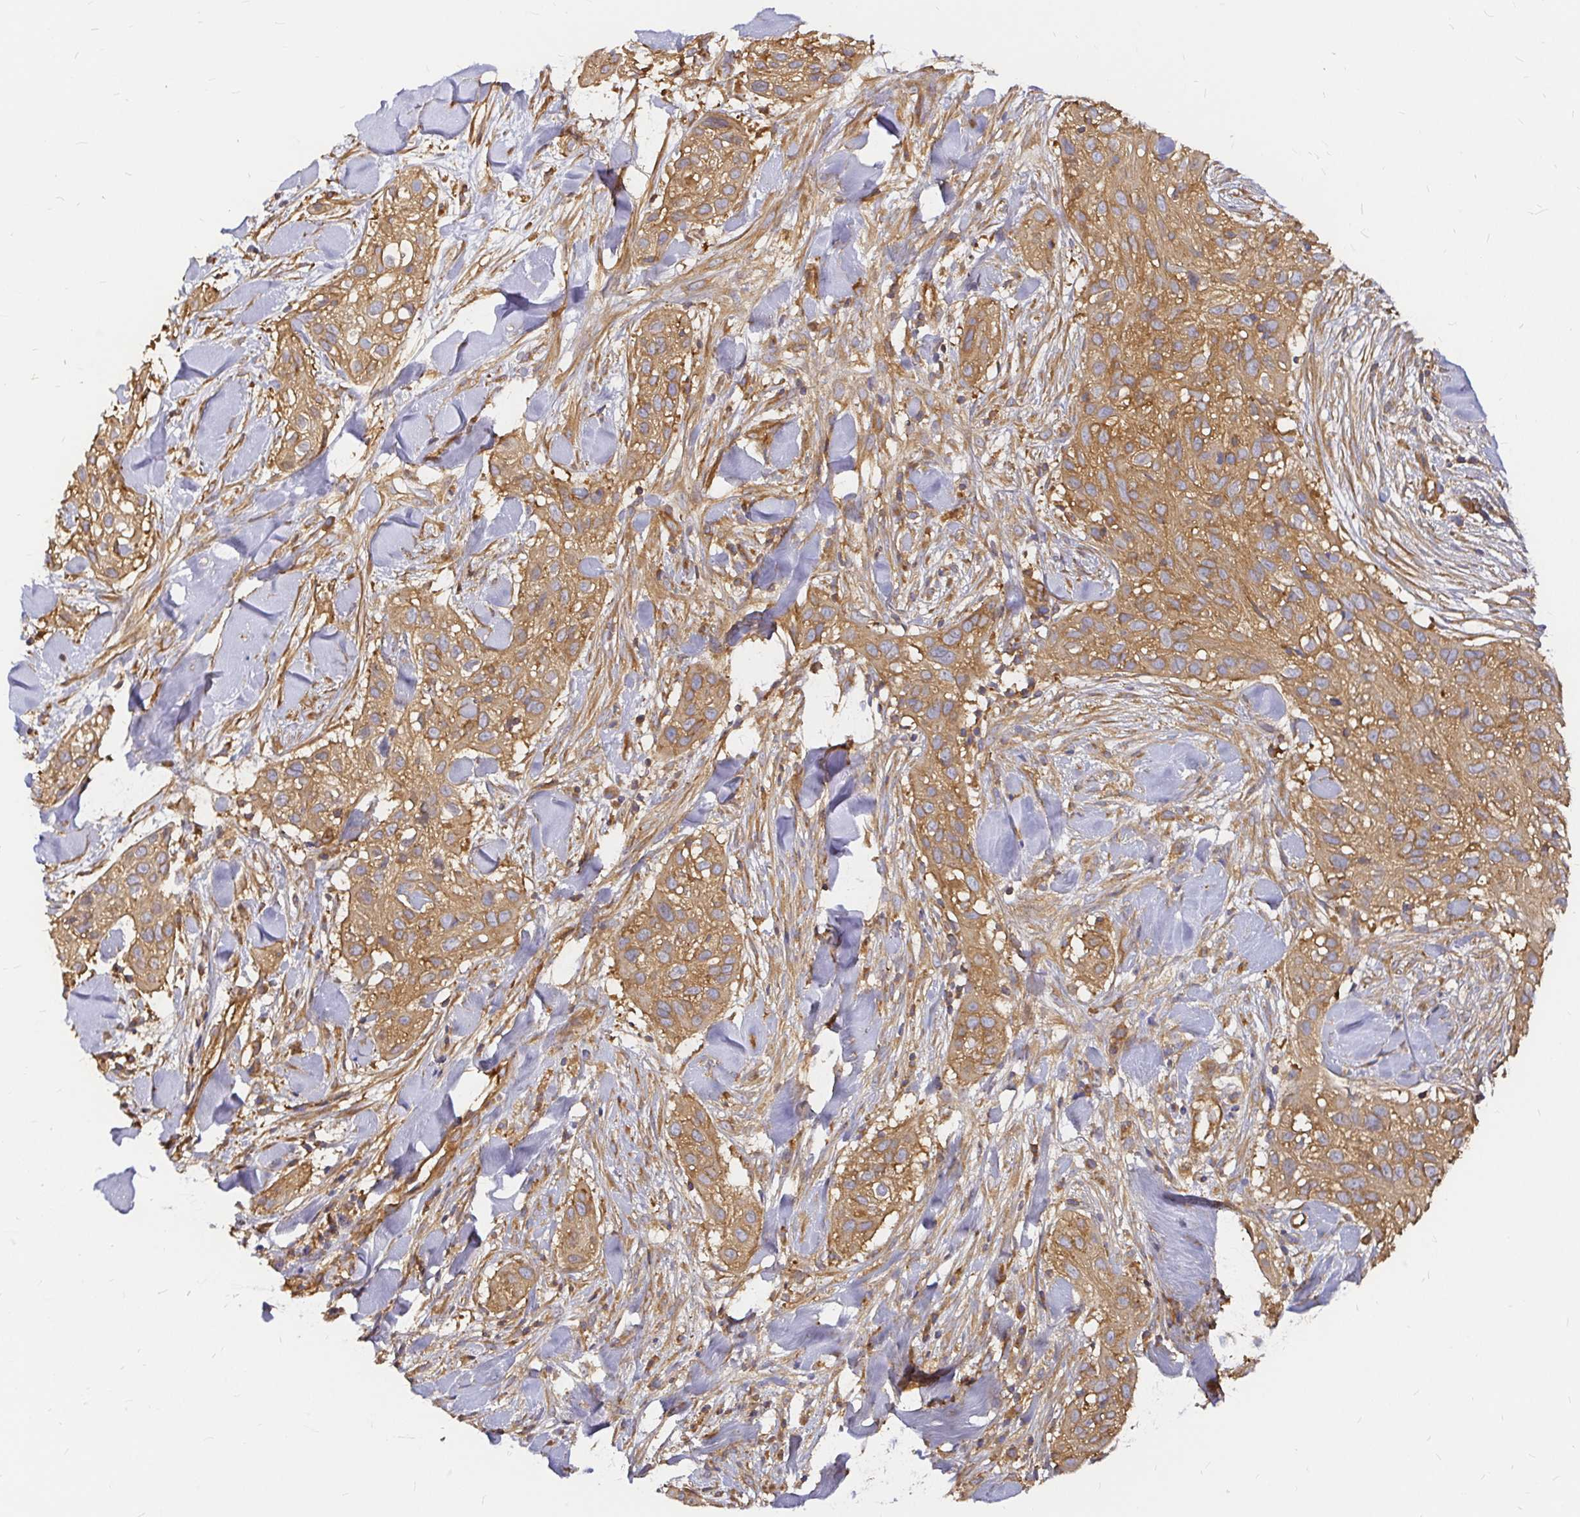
{"staining": {"intensity": "moderate", "quantity": ">75%", "location": "cytoplasmic/membranous"}, "tissue": "skin cancer", "cell_type": "Tumor cells", "image_type": "cancer", "snomed": [{"axis": "morphology", "description": "Squamous cell carcinoma, NOS"}, {"axis": "topography", "description": "Skin"}], "caption": "Protein expression analysis of skin cancer exhibits moderate cytoplasmic/membranous positivity in approximately >75% of tumor cells.", "gene": "KIF5B", "patient": {"sex": "male", "age": 82}}